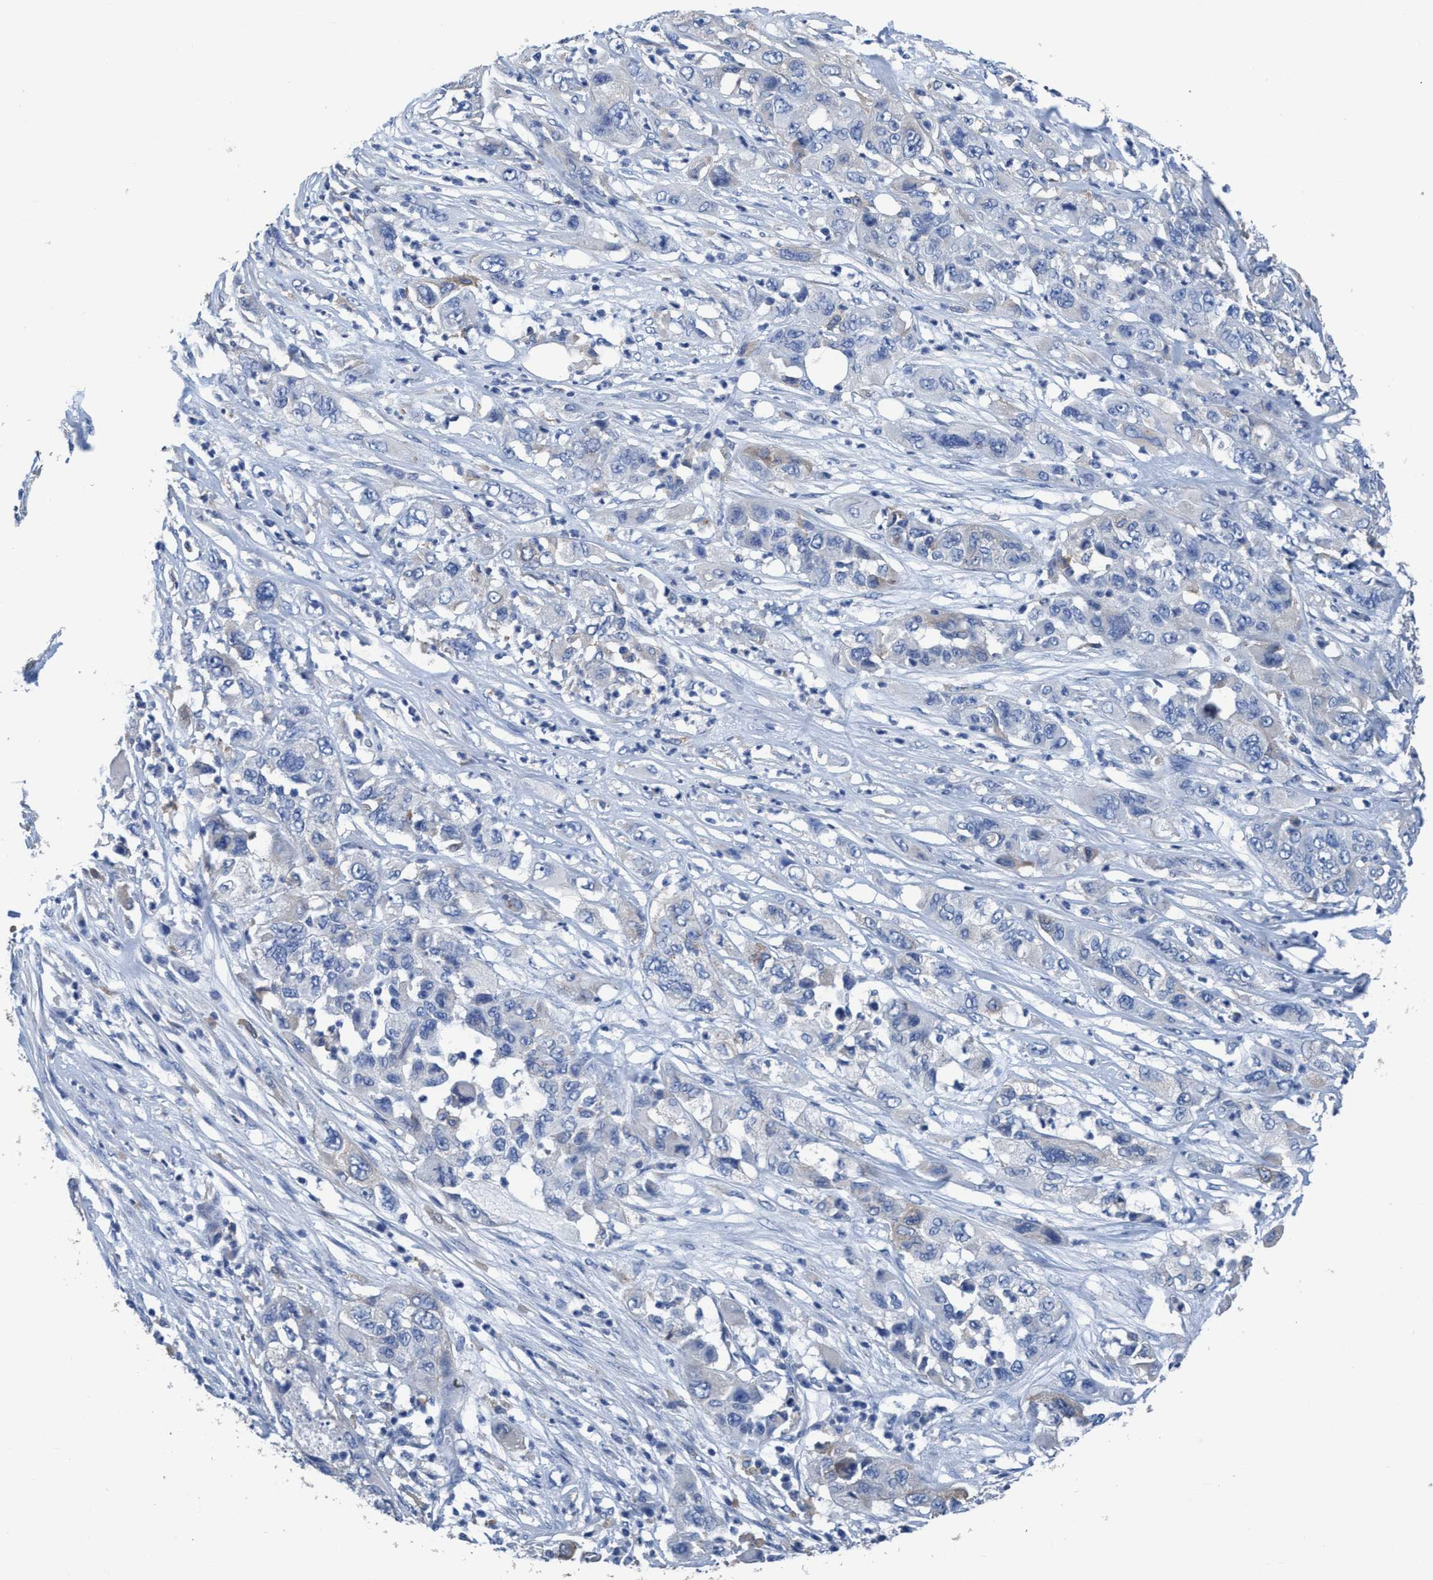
{"staining": {"intensity": "negative", "quantity": "none", "location": "none"}, "tissue": "pancreatic cancer", "cell_type": "Tumor cells", "image_type": "cancer", "snomed": [{"axis": "morphology", "description": "Adenocarcinoma, NOS"}, {"axis": "topography", "description": "Pancreas"}], "caption": "Pancreatic adenocarcinoma stained for a protein using immunohistochemistry (IHC) exhibits no expression tumor cells.", "gene": "DNAI1", "patient": {"sex": "female", "age": 78}}